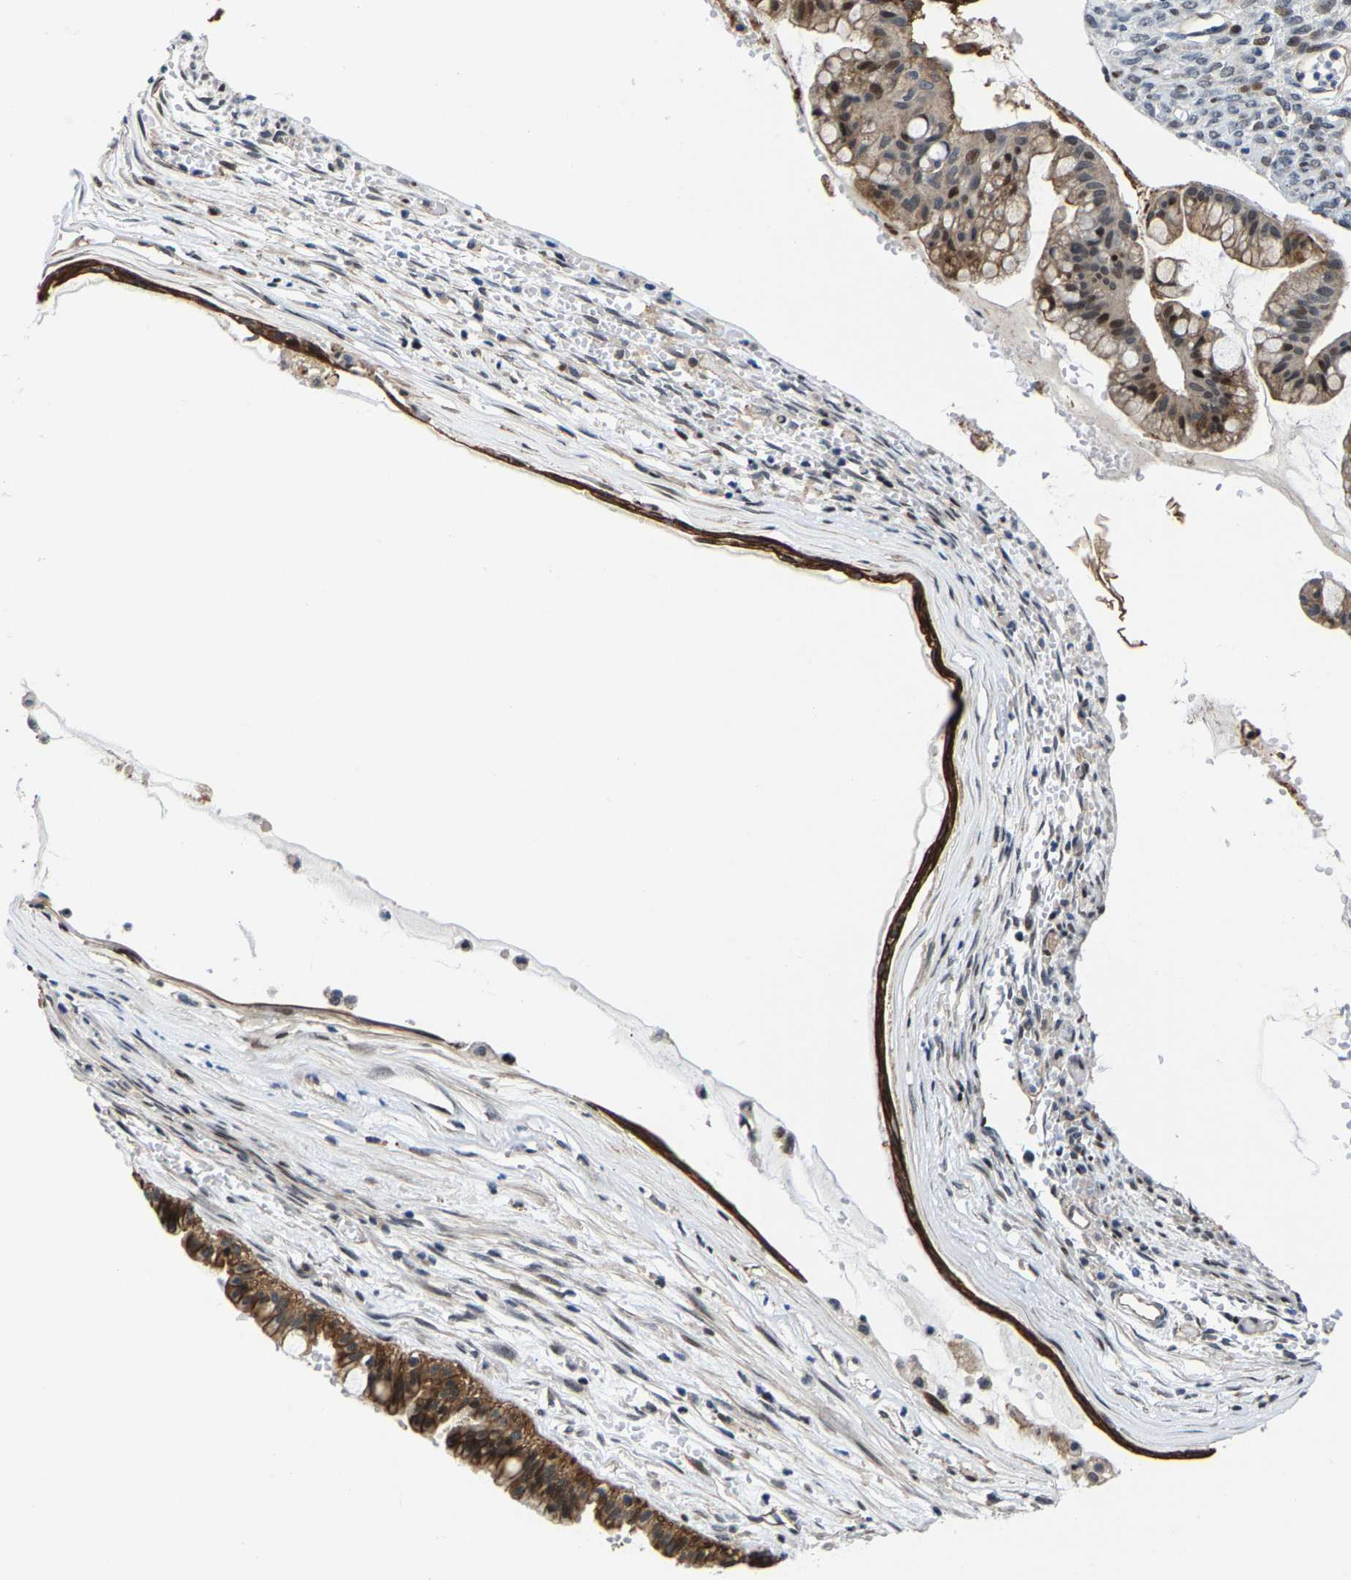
{"staining": {"intensity": "moderate", "quantity": ">75%", "location": "cytoplasmic/membranous,nuclear"}, "tissue": "ovarian cancer", "cell_type": "Tumor cells", "image_type": "cancer", "snomed": [{"axis": "morphology", "description": "Cystadenocarcinoma, mucinous, NOS"}, {"axis": "topography", "description": "Ovary"}], "caption": "Ovarian mucinous cystadenocarcinoma was stained to show a protein in brown. There is medium levels of moderate cytoplasmic/membranous and nuclear staining in approximately >75% of tumor cells.", "gene": "GTPBP10", "patient": {"sex": "female", "age": 73}}